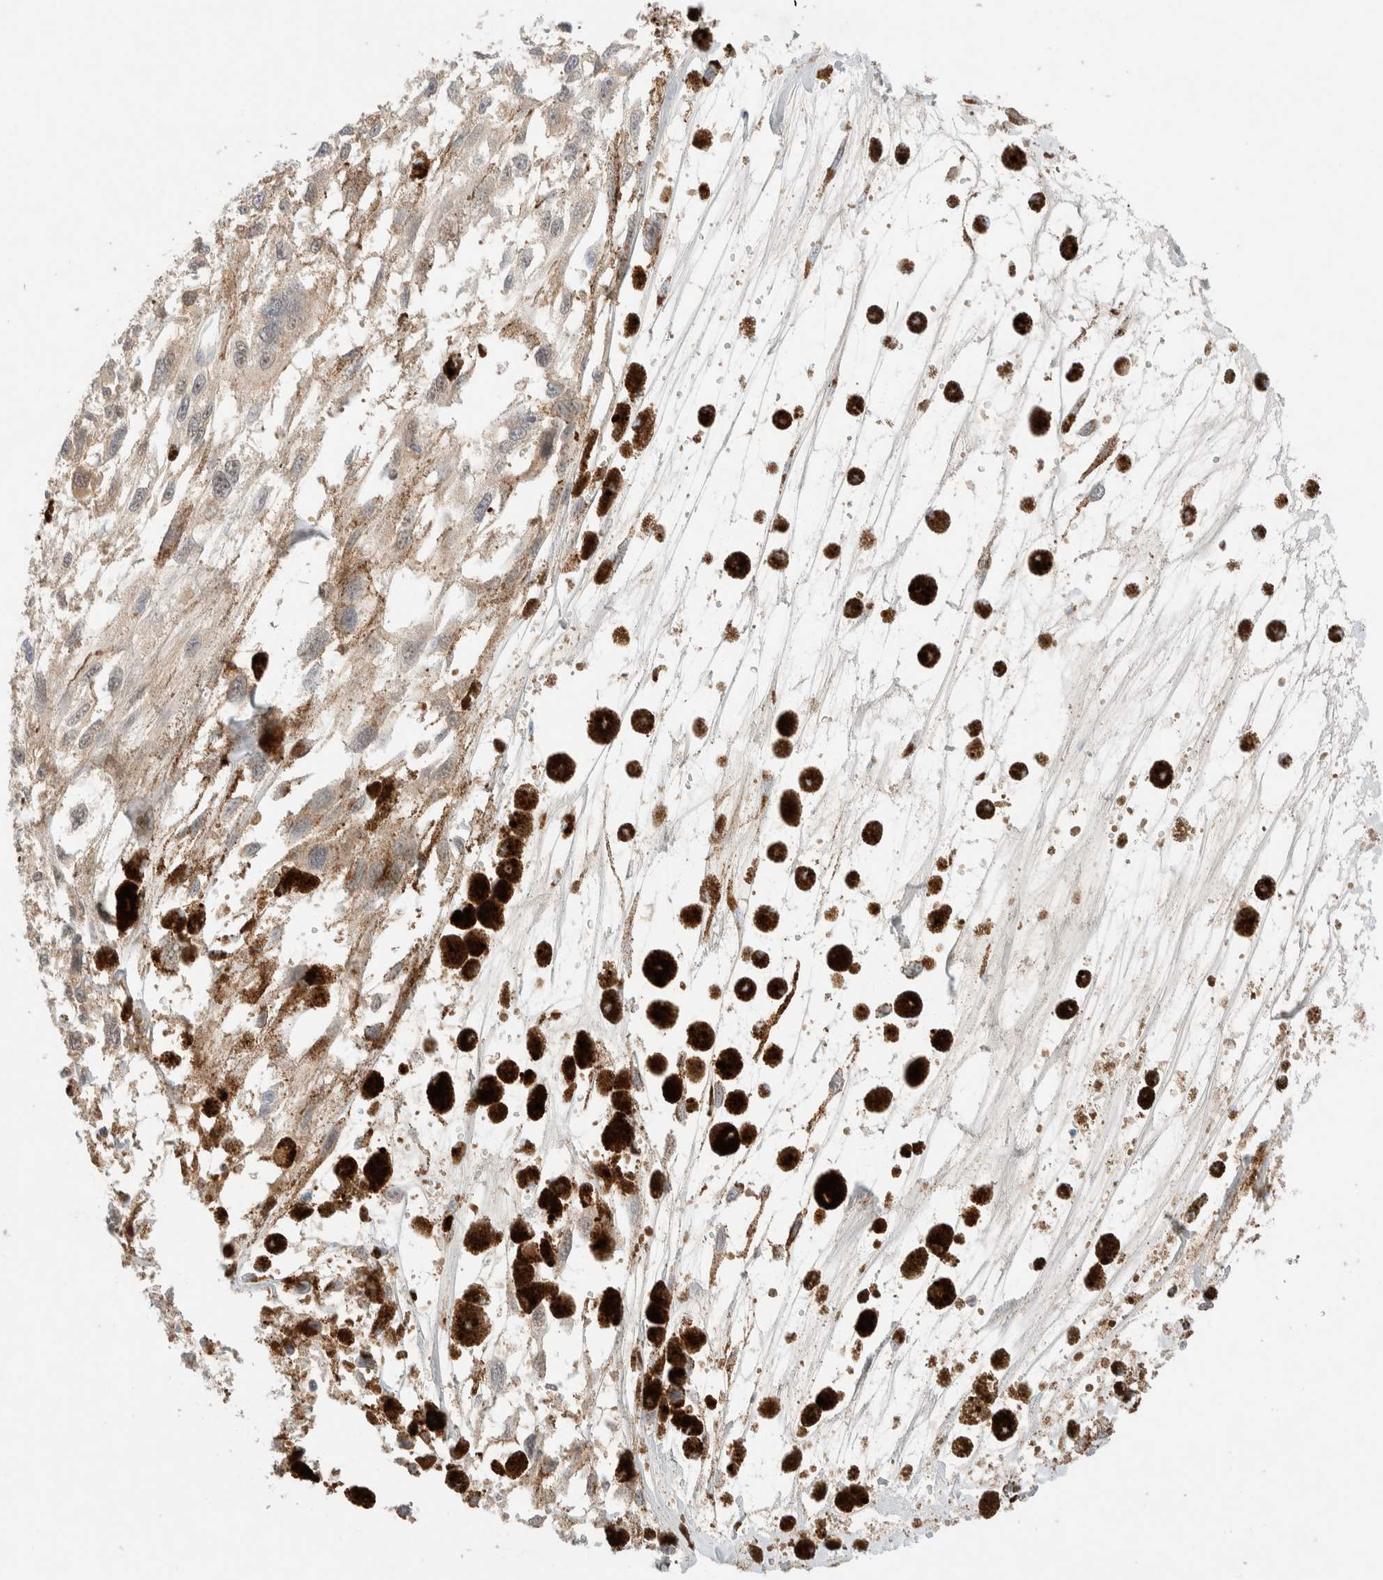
{"staining": {"intensity": "weak", "quantity": "25%-75%", "location": "cytoplasmic/membranous"}, "tissue": "melanoma", "cell_type": "Tumor cells", "image_type": "cancer", "snomed": [{"axis": "morphology", "description": "Malignant melanoma, Metastatic site"}, {"axis": "topography", "description": "Lymph node"}], "caption": "IHC (DAB) staining of human malignant melanoma (metastatic site) reveals weak cytoplasmic/membranous protein positivity in about 25%-75% of tumor cells.", "gene": "CHKA", "patient": {"sex": "male", "age": 59}}